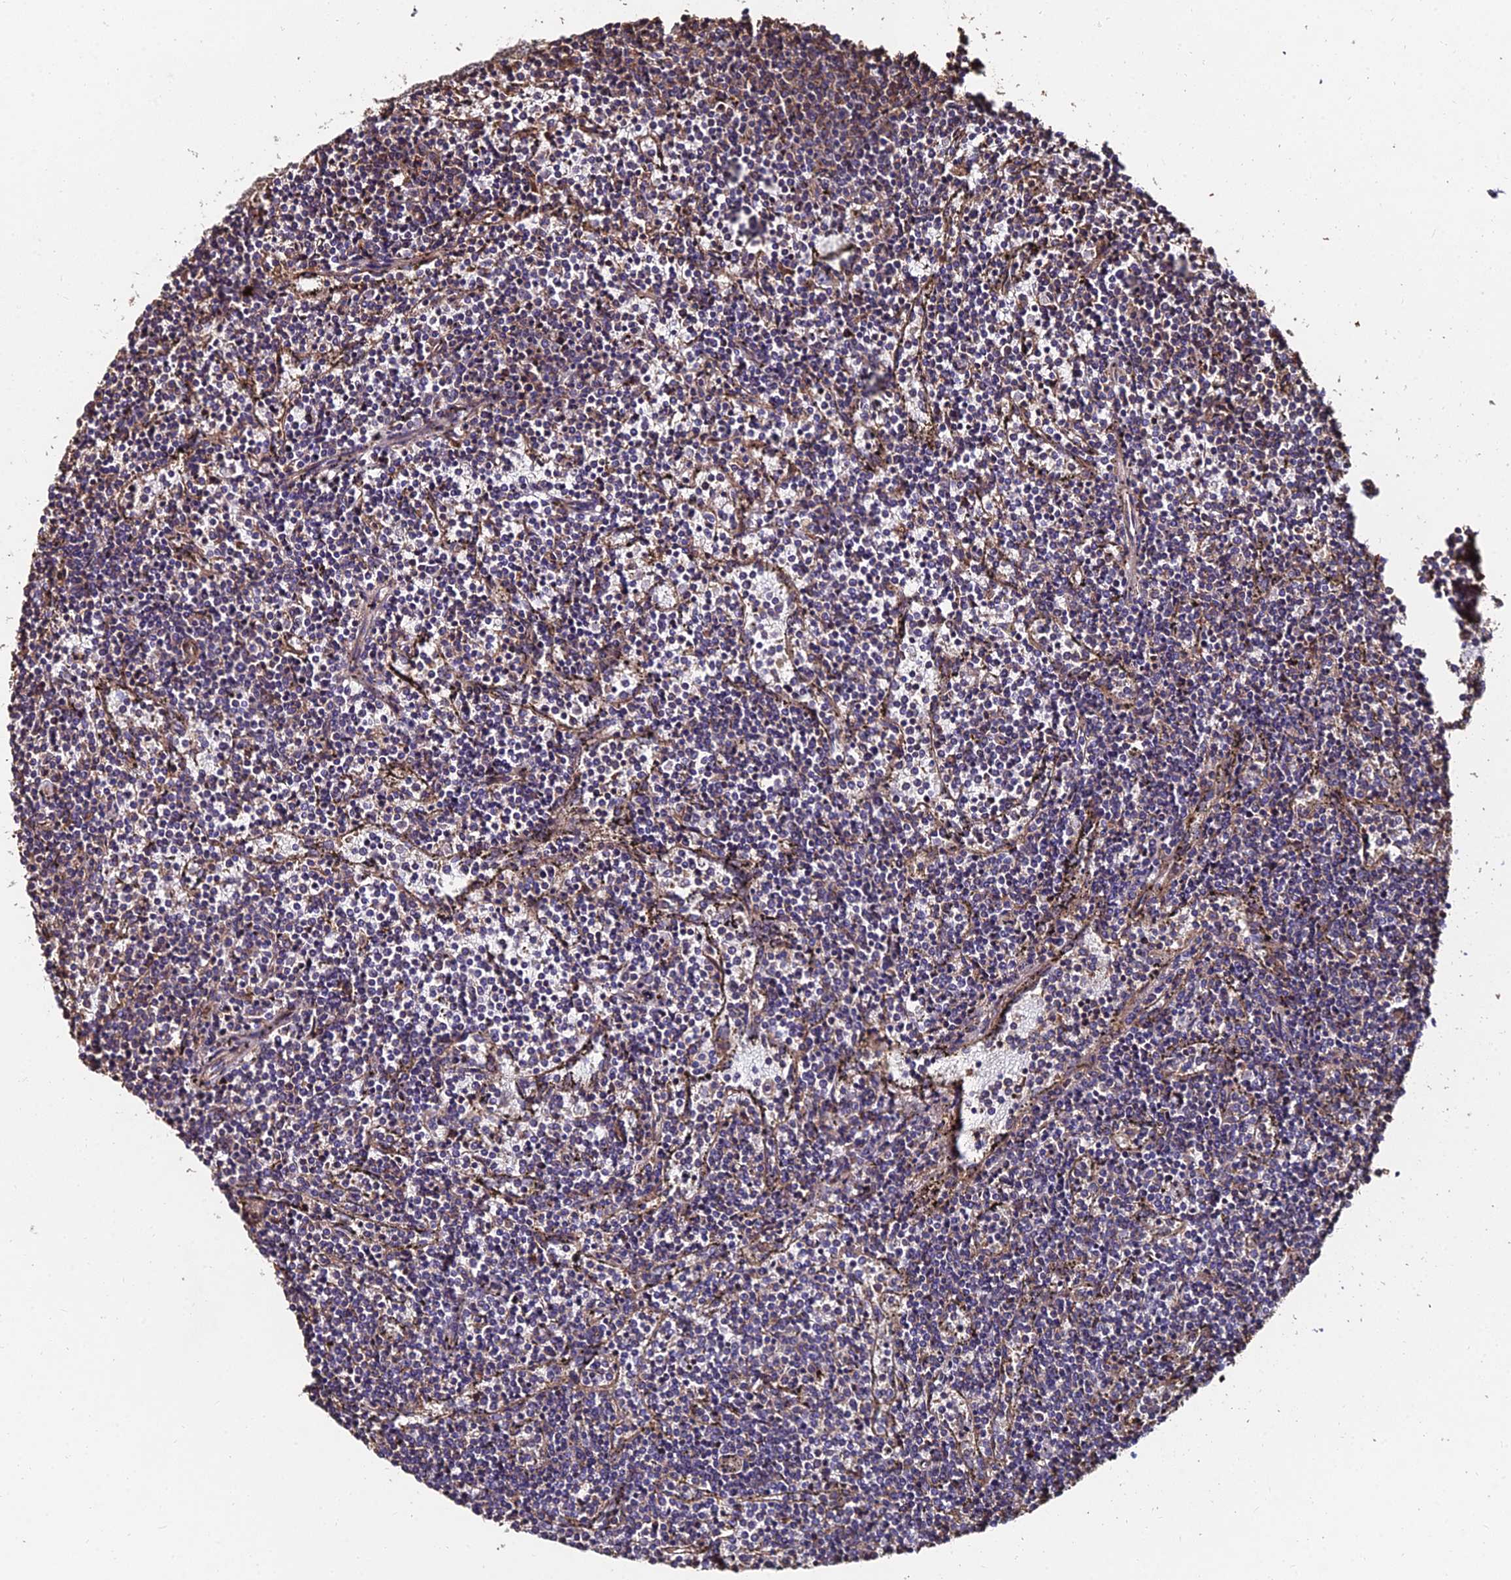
{"staining": {"intensity": "weak", "quantity": "<25%", "location": "cytoplasmic/membranous"}, "tissue": "lymphoma", "cell_type": "Tumor cells", "image_type": "cancer", "snomed": [{"axis": "morphology", "description": "Malignant lymphoma, non-Hodgkin's type, Low grade"}, {"axis": "topography", "description": "Spleen"}], "caption": "The micrograph demonstrates no significant expression in tumor cells of lymphoma.", "gene": "EXT1", "patient": {"sex": "female", "age": 50}}